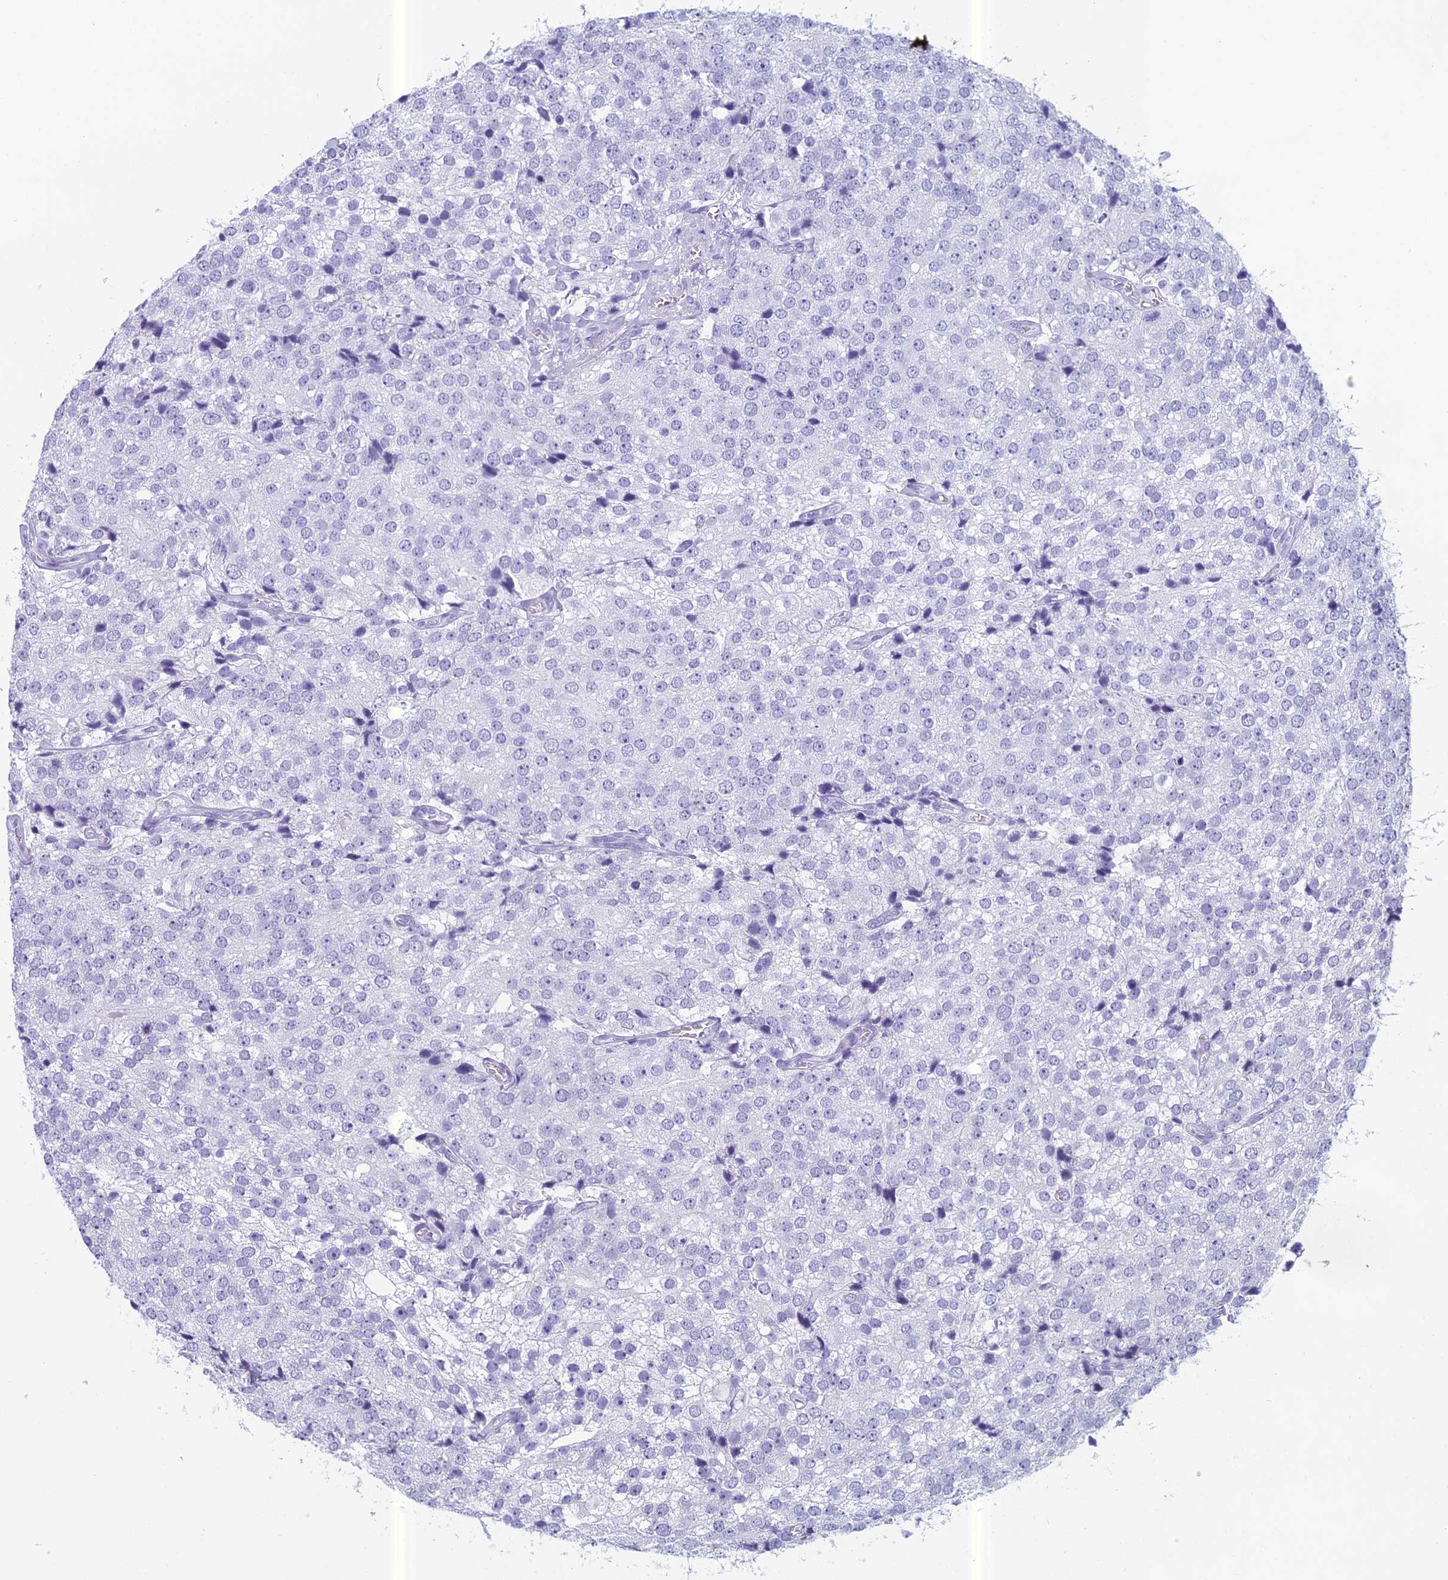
{"staining": {"intensity": "negative", "quantity": "none", "location": "none"}, "tissue": "prostate cancer", "cell_type": "Tumor cells", "image_type": "cancer", "snomed": [{"axis": "morphology", "description": "Adenocarcinoma, High grade"}, {"axis": "topography", "description": "Prostate"}], "caption": "Tumor cells show no significant expression in prostate cancer.", "gene": "RGS17", "patient": {"sex": "male", "age": 49}}